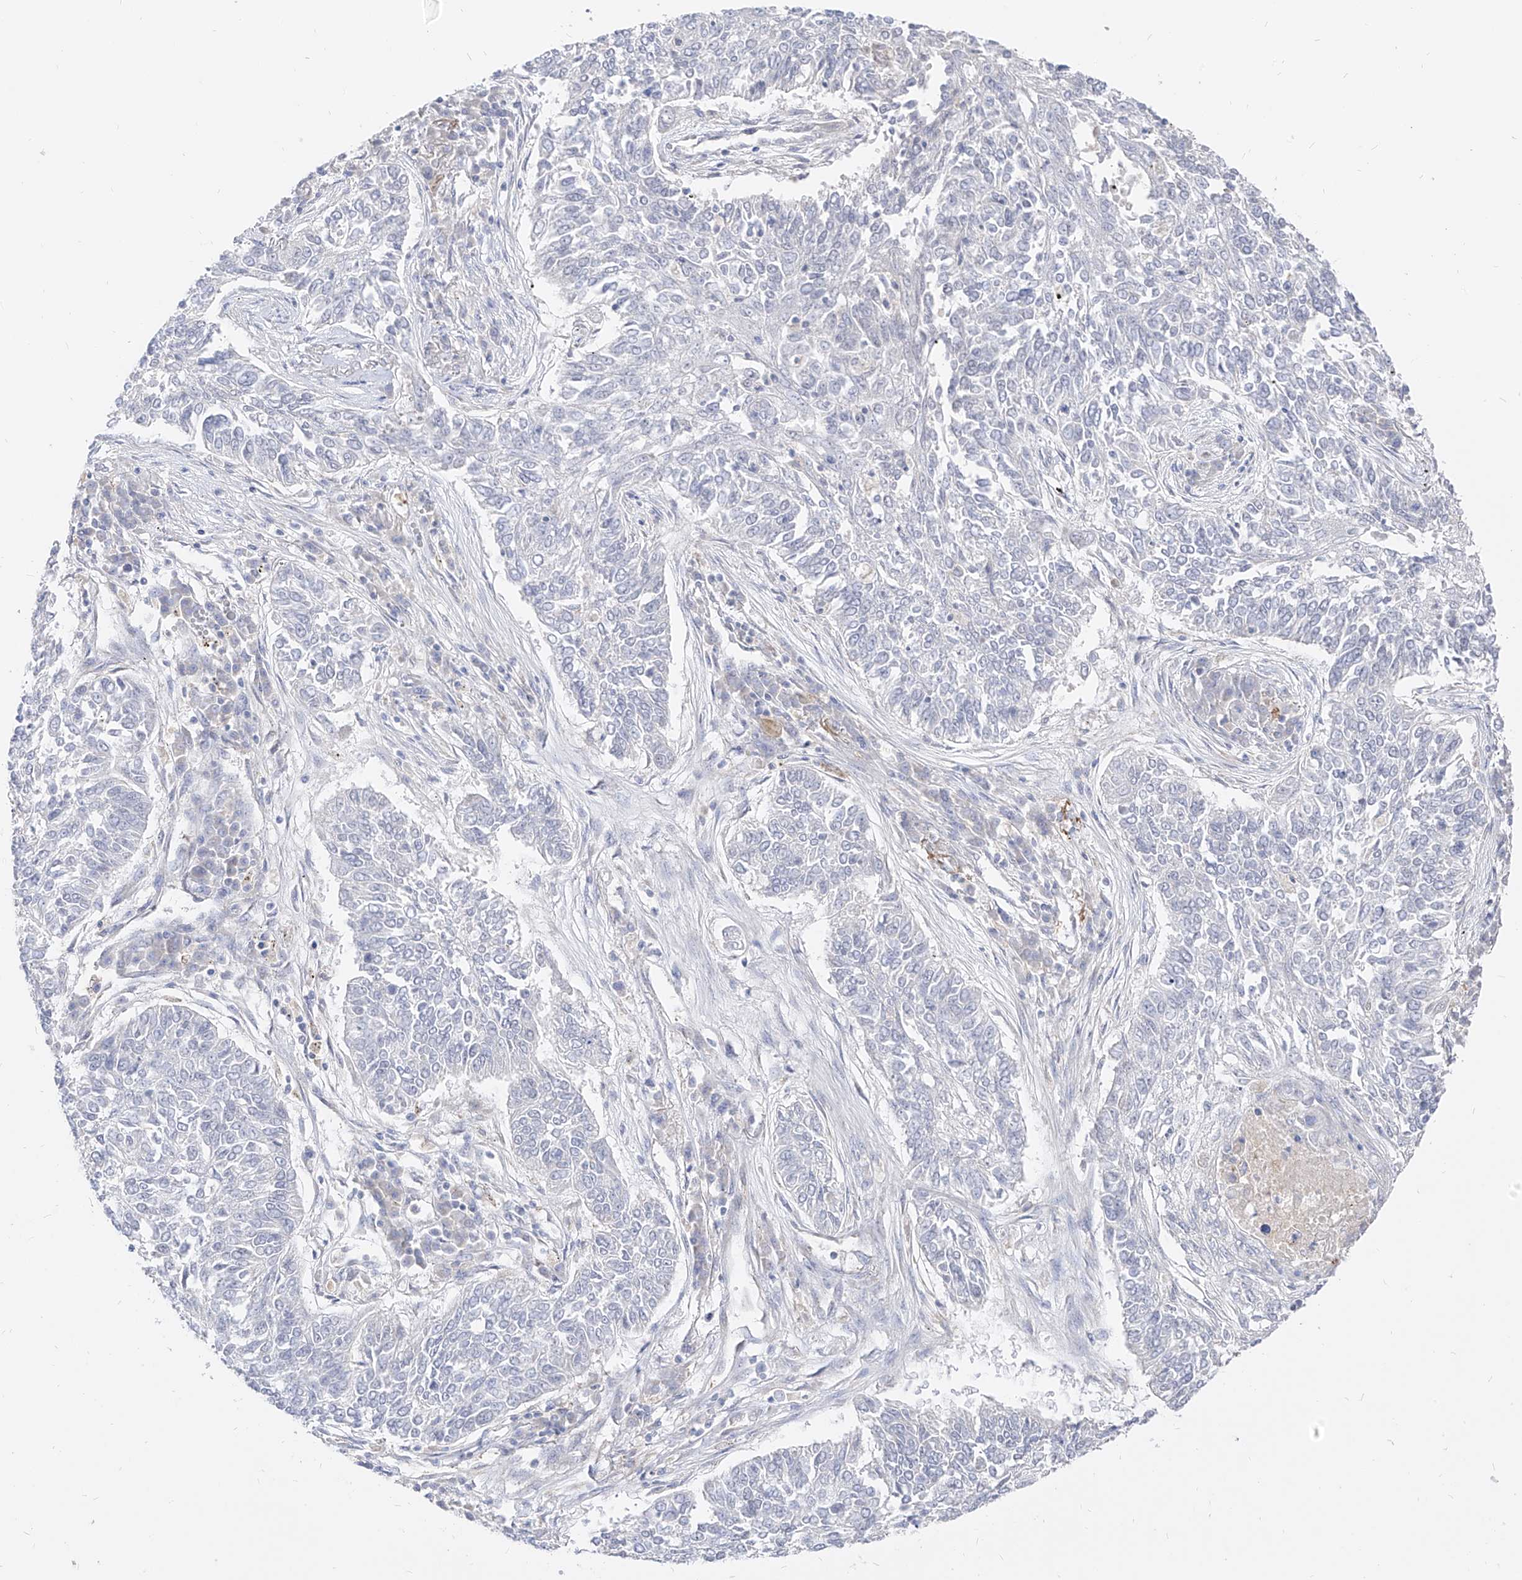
{"staining": {"intensity": "negative", "quantity": "none", "location": "none"}, "tissue": "lung cancer", "cell_type": "Tumor cells", "image_type": "cancer", "snomed": [{"axis": "morphology", "description": "Normal tissue, NOS"}, {"axis": "morphology", "description": "Squamous cell carcinoma, NOS"}, {"axis": "topography", "description": "Cartilage tissue"}, {"axis": "topography", "description": "Bronchus"}, {"axis": "topography", "description": "Lung"}], "caption": "This is an immunohistochemistry image of human lung squamous cell carcinoma. There is no positivity in tumor cells.", "gene": "RBFOX3", "patient": {"sex": "female", "age": 49}}